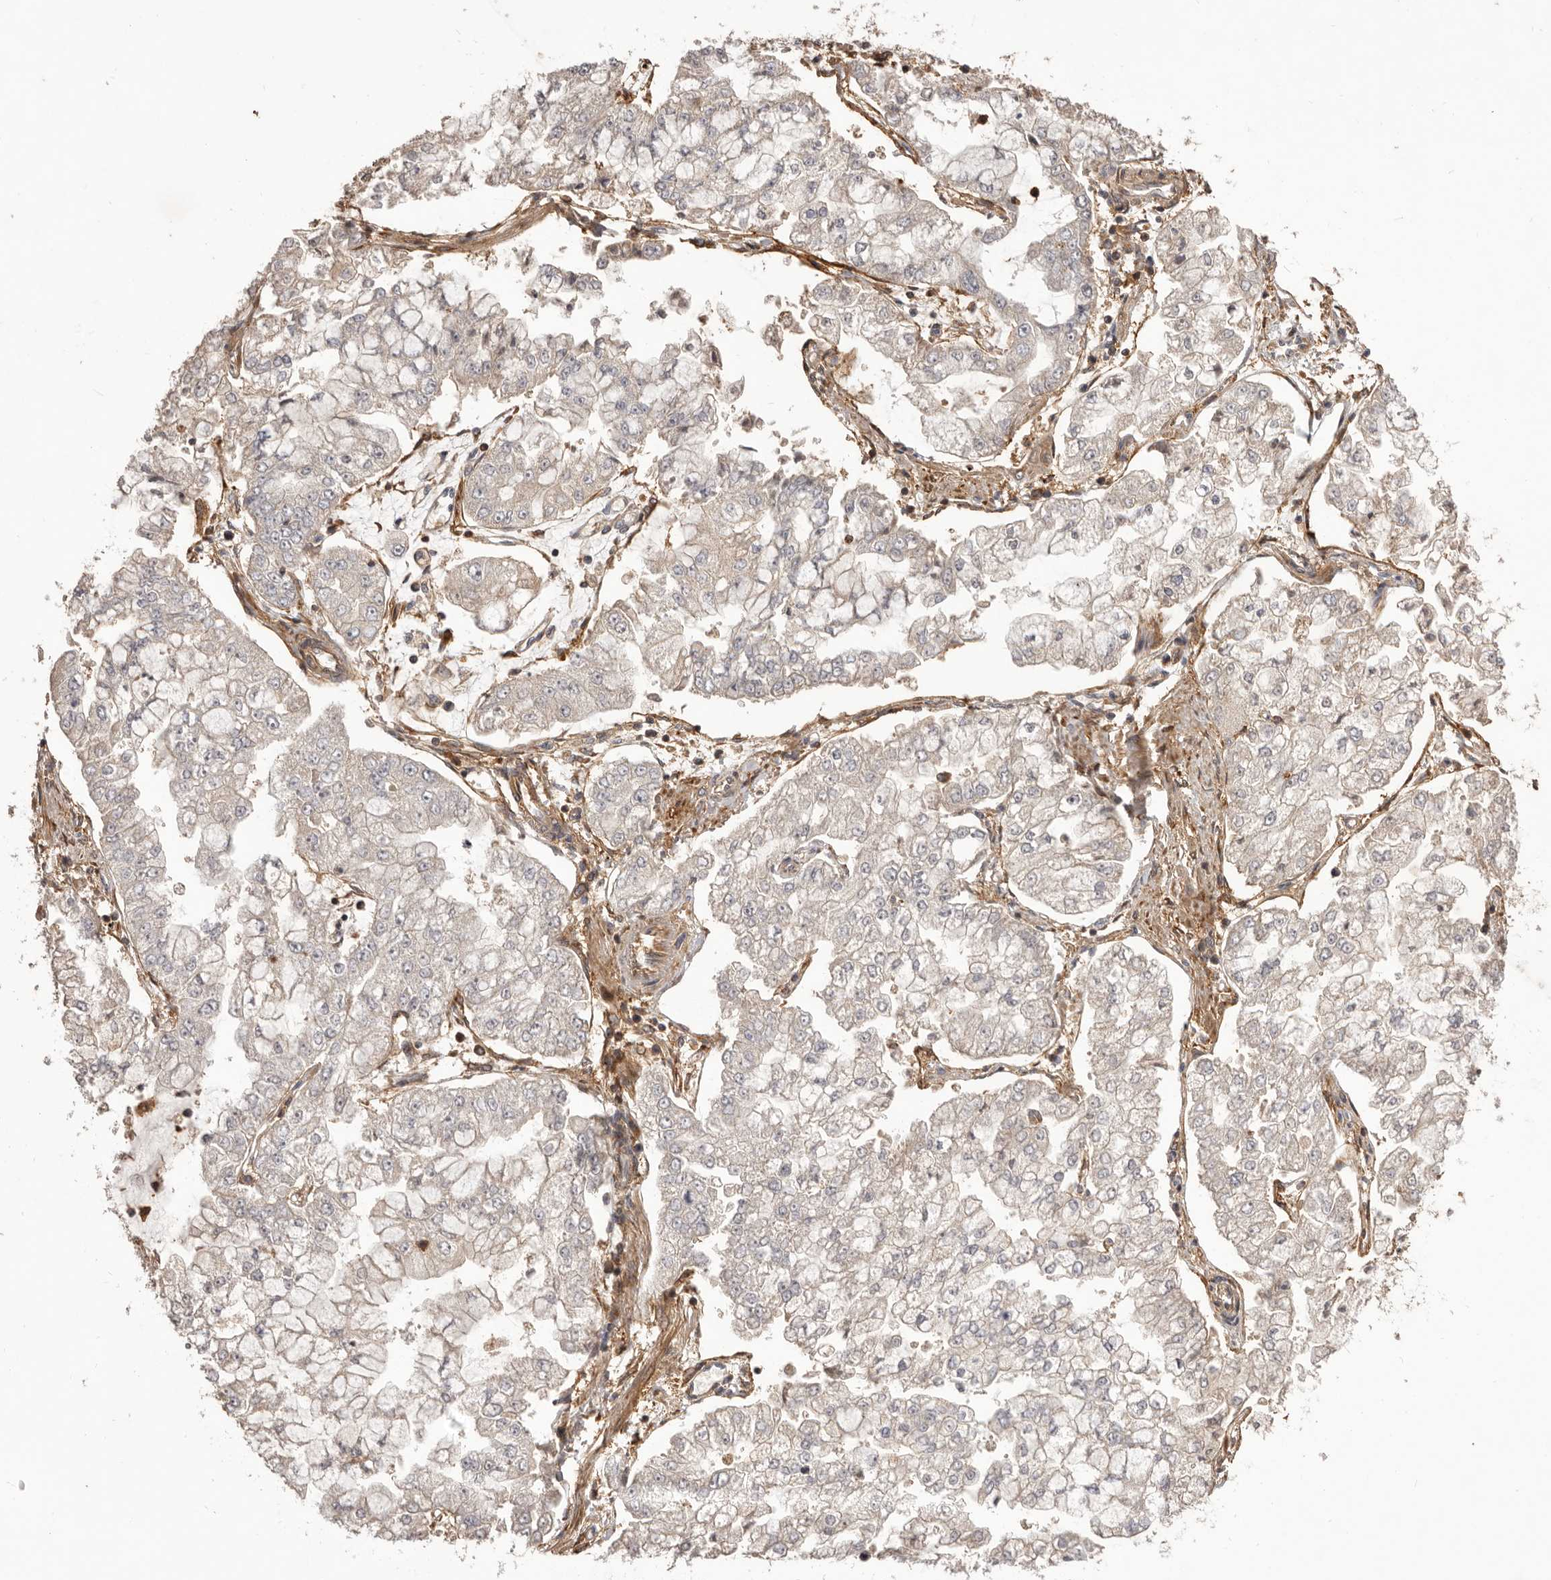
{"staining": {"intensity": "negative", "quantity": "none", "location": "none"}, "tissue": "stomach cancer", "cell_type": "Tumor cells", "image_type": "cancer", "snomed": [{"axis": "morphology", "description": "Adenocarcinoma, NOS"}, {"axis": "topography", "description": "Stomach"}], "caption": "An IHC photomicrograph of stomach cancer is shown. There is no staining in tumor cells of stomach cancer. The staining is performed using DAB brown chromogen with nuclei counter-stained in using hematoxylin.", "gene": "GLIPR2", "patient": {"sex": "male", "age": 76}}